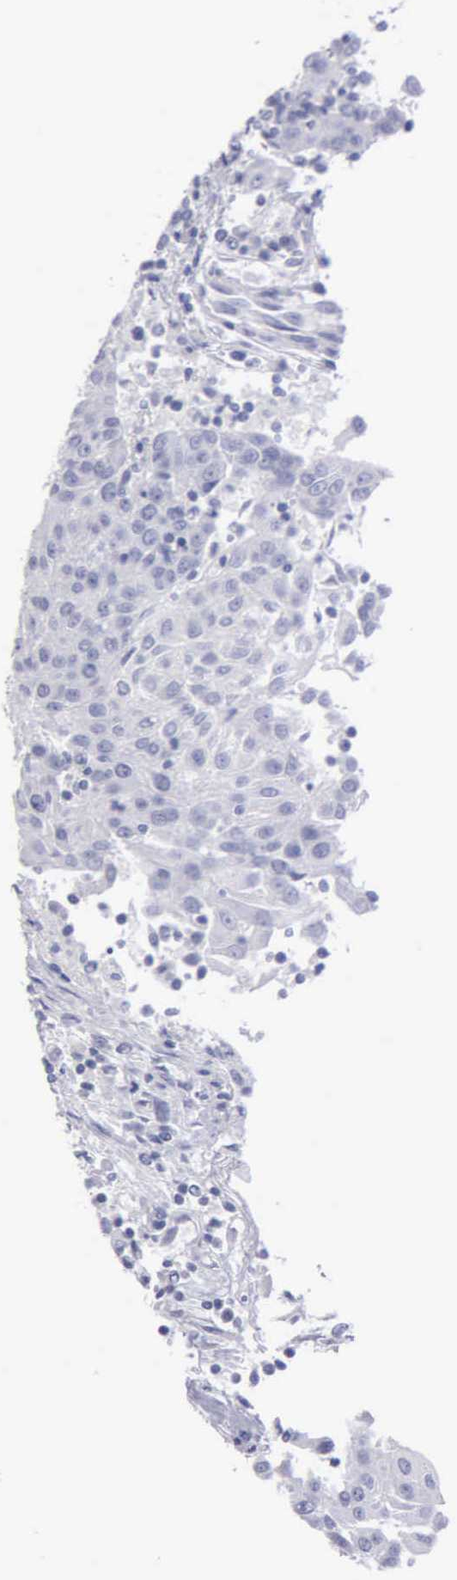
{"staining": {"intensity": "negative", "quantity": "none", "location": "none"}, "tissue": "urothelial cancer", "cell_type": "Tumor cells", "image_type": "cancer", "snomed": [{"axis": "morphology", "description": "Urothelial carcinoma, High grade"}, {"axis": "topography", "description": "Urinary bladder"}], "caption": "An immunohistochemistry (IHC) photomicrograph of urothelial carcinoma (high-grade) is shown. There is no staining in tumor cells of urothelial carcinoma (high-grade).", "gene": "FBLN5", "patient": {"sex": "female", "age": 85}}